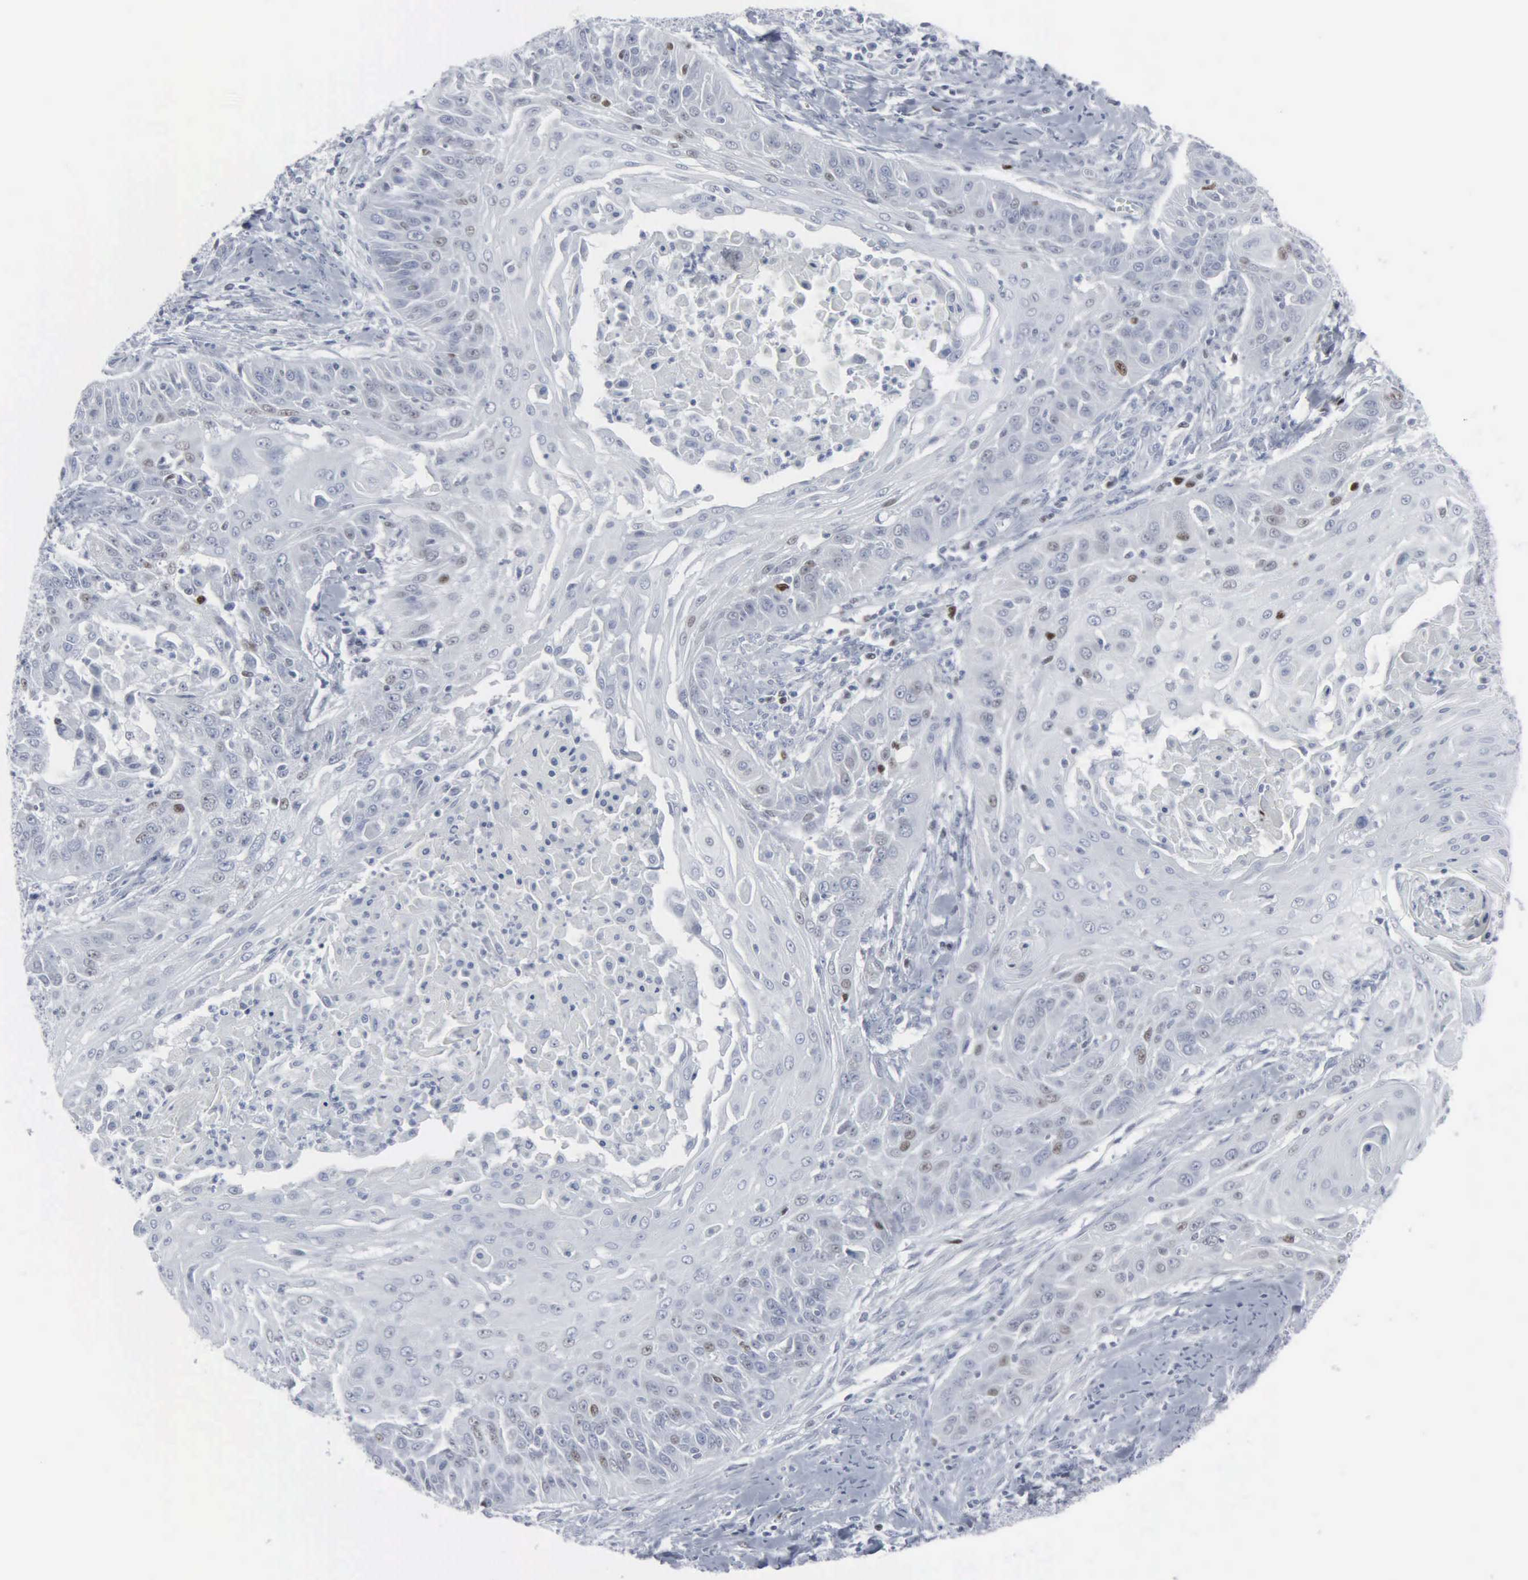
{"staining": {"intensity": "weak", "quantity": "<25%", "location": "nuclear"}, "tissue": "cervical cancer", "cell_type": "Tumor cells", "image_type": "cancer", "snomed": [{"axis": "morphology", "description": "Squamous cell carcinoma, NOS"}, {"axis": "topography", "description": "Cervix"}], "caption": "Immunohistochemistry micrograph of human cervical squamous cell carcinoma stained for a protein (brown), which demonstrates no expression in tumor cells.", "gene": "CCND3", "patient": {"sex": "female", "age": 64}}